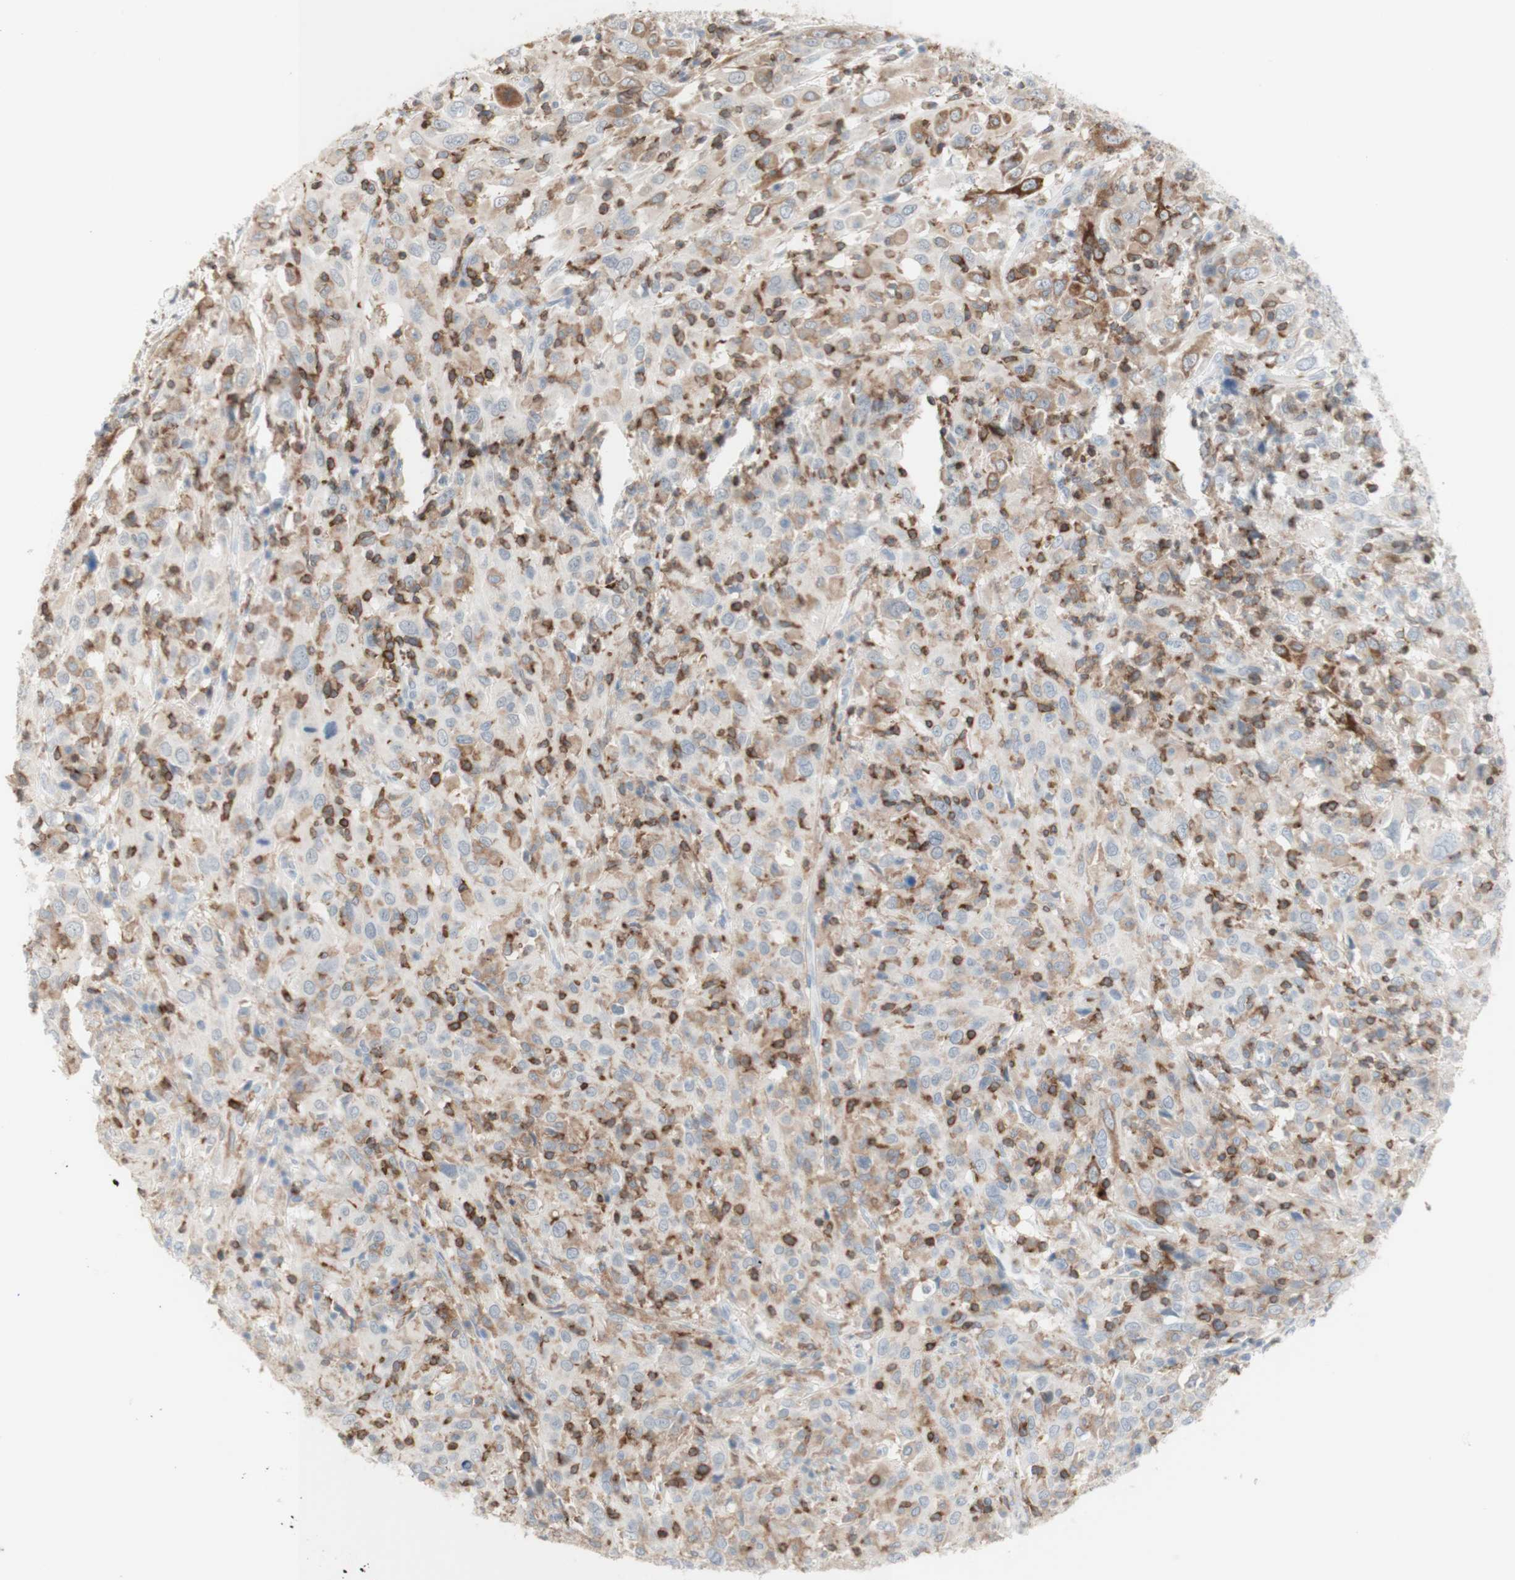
{"staining": {"intensity": "moderate", "quantity": "25%-75%", "location": "cytoplasmic/membranous"}, "tissue": "cervical cancer", "cell_type": "Tumor cells", "image_type": "cancer", "snomed": [{"axis": "morphology", "description": "Squamous cell carcinoma, NOS"}, {"axis": "topography", "description": "Cervix"}], "caption": "Cervical cancer stained with a protein marker demonstrates moderate staining in tumor cells.", "gene": "SPINK6", "patient": {"sex": "female", "age": 46}}